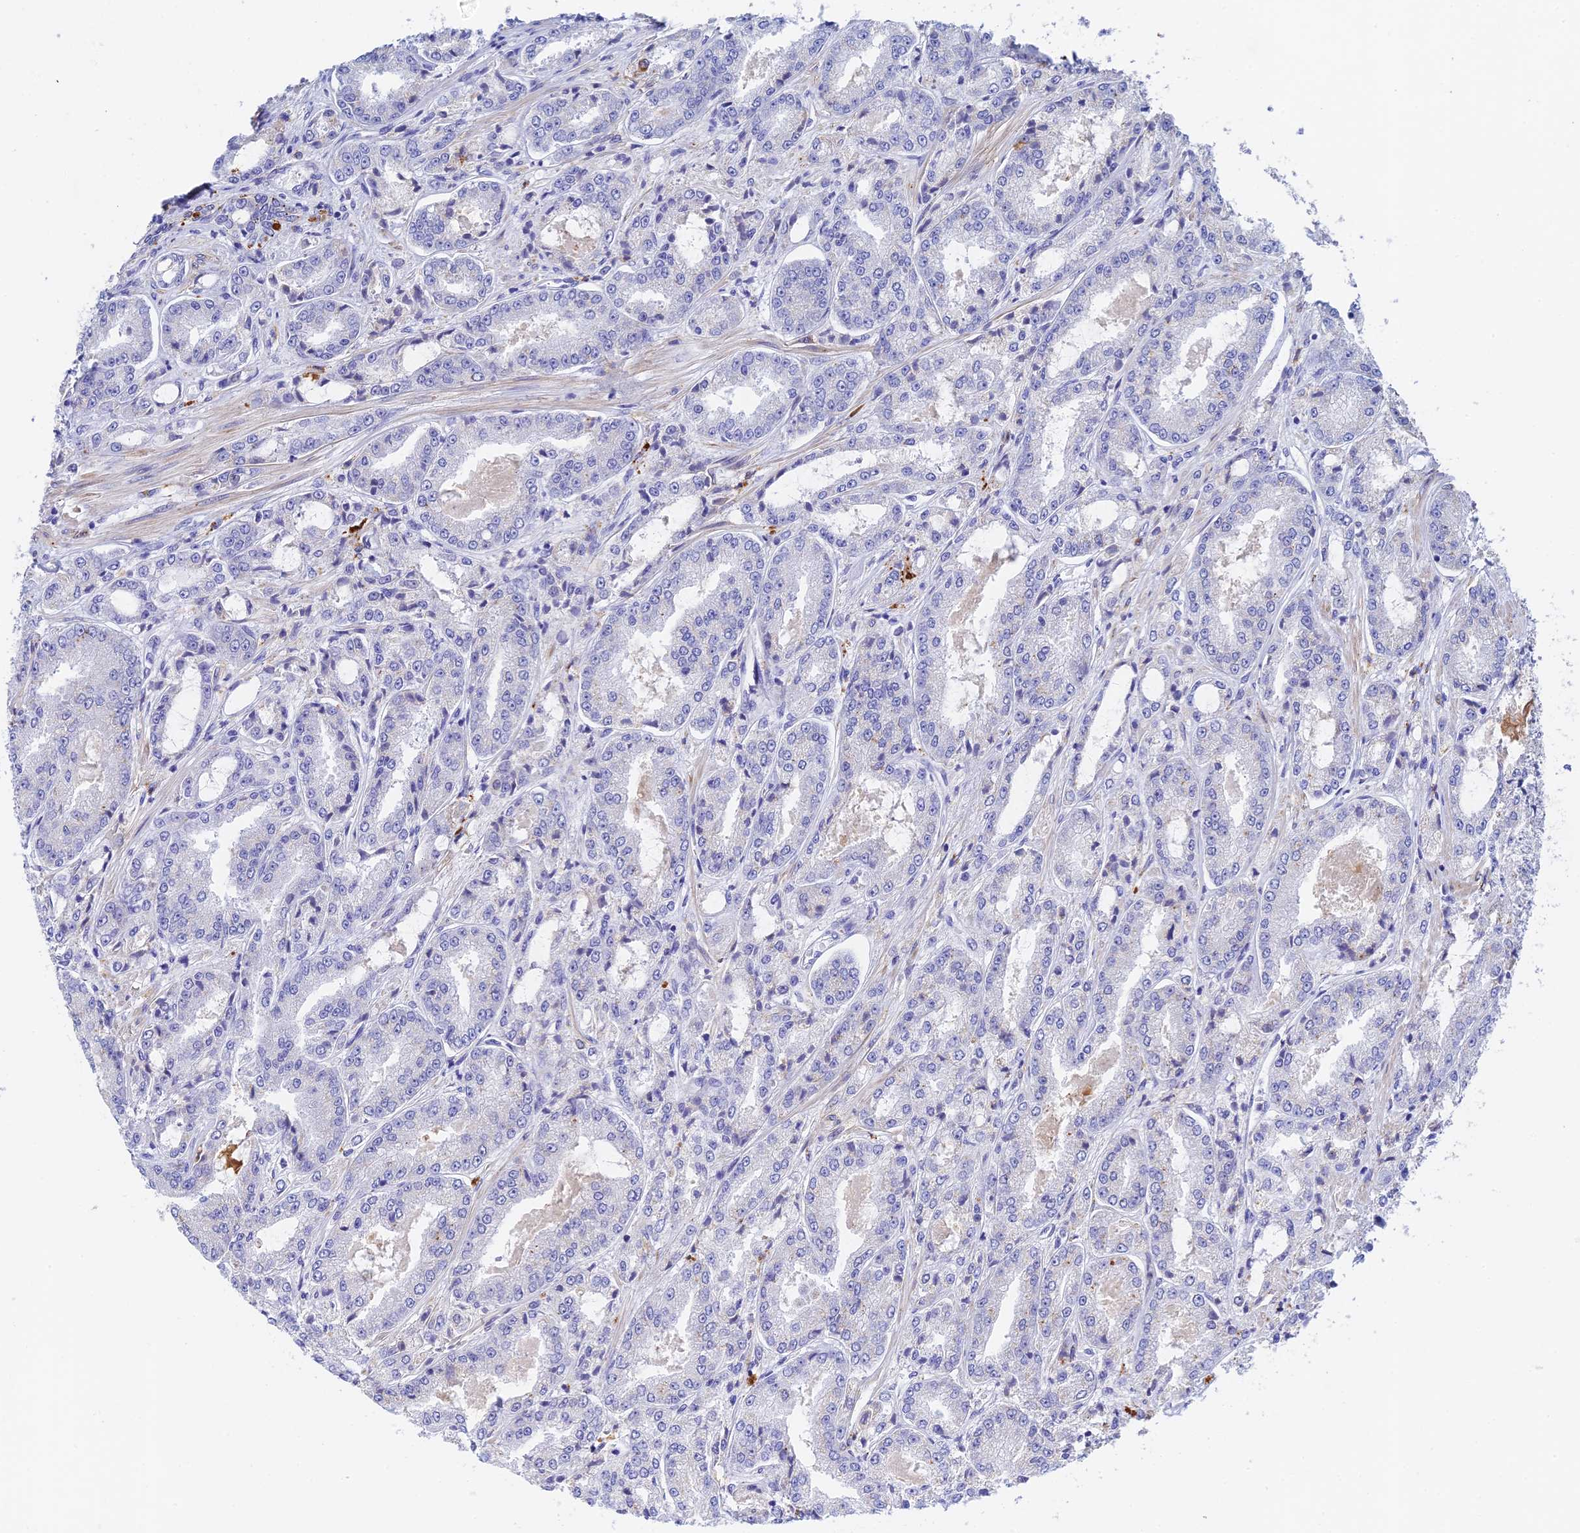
{"staining": {"intensity": "negative", "quantity": "none", "location": "none"}, "tissue": "prostate cancer", "cell_type": "Tumor cells", "image_type": "cancer", "snomed": [{"axis": "morphology", "description": "Adenocarcinoma, High grade"}, {"axis": "topography", "description": "Prostate"}], "caption": "DAB immunohistochemical staining of human prostate cancer demonstrates no significant staining in tumor cells. (Brightfield microscopy of DAB IHC at high magnification).", "gene": "RPGRIP1L", "patient": {"sex": "male", "age": 71}}